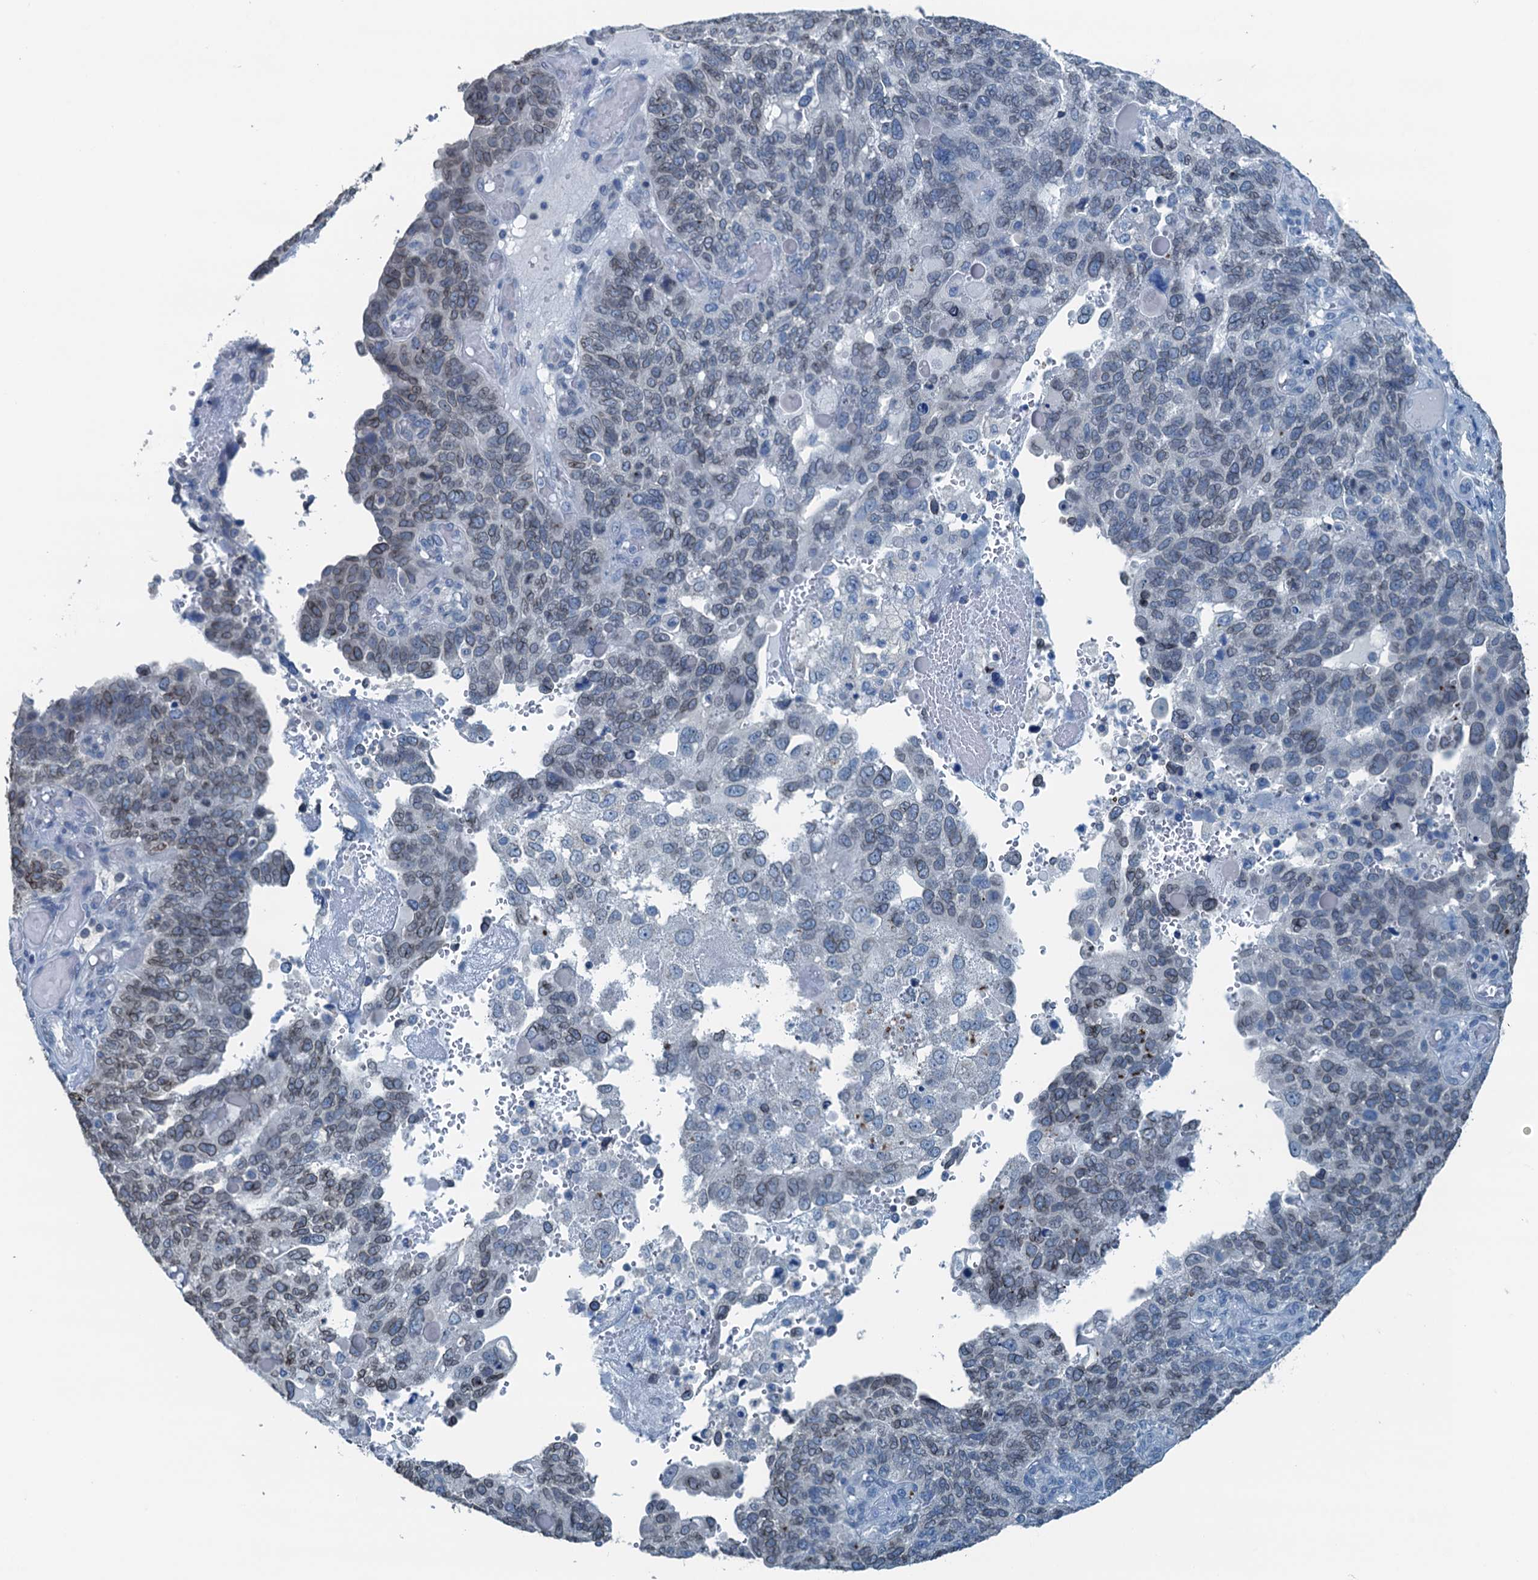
{"staining": {"intensity": "weak", "quantity": "25%-75%", "location": "cytoplasmic/membranous,nuclear"}, "tissue": "endometrial cancer", "cell_type": "Tumor cells", "image_type": "cancer", "snomed": [{"axis": "morphology", "description": "Adenocarcinoma, NOS"}, {"axis": "topography", "description": "Endometrium"}], "caption": "A high-resolution micrograph shows IHC staining of endometrial cancer (adenocarcinoma), which exhibits weak cytoplasmic/membranous and nuclear positivity in about 25%-75% of tumor cells.", "gene": "C11orf54", "patient": {"sex": "female", "age": 66}}